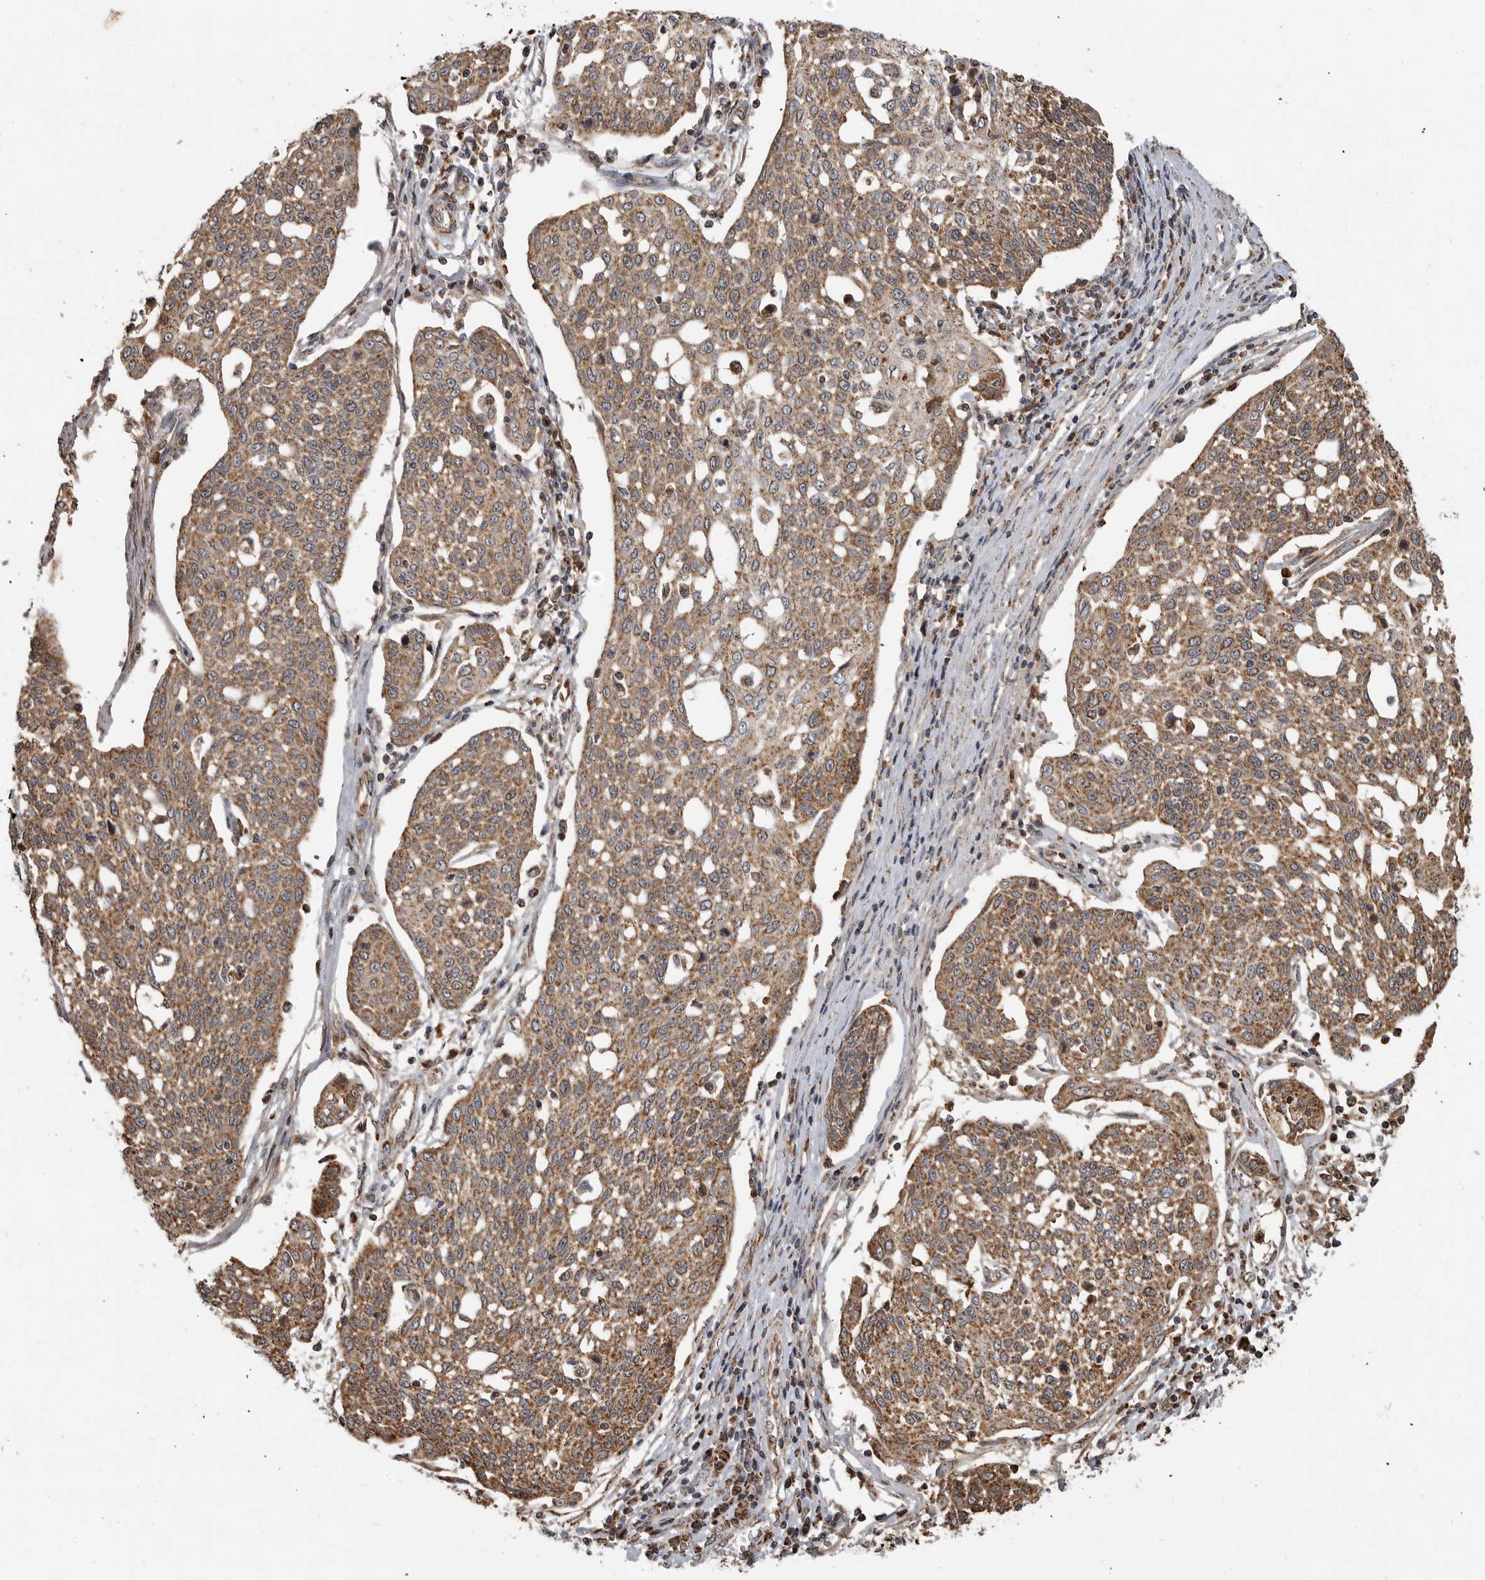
{"staining": {"intensity": "moderate", "quantity": ">75%", "location": "cytoplasmic/membranous"}, "tissue": "cervical cancer", "cell_type": "Tumor cells", "image_type": "cancer", "snomed": [{"axis": "morphology", "description": "Squamous cell carcinoma, NOS"}, {"axis": "topography", "description": "Cervix"}], "caption": "Cervical cancer (squamous cell carcinoma) stained for a protein (brown) demonstrates moderate cytoplasmic/membranous positive expression in about >75% of tumor cells.", "gene": "GCNT2", "patient": {"sex": "female", "age": 34}}